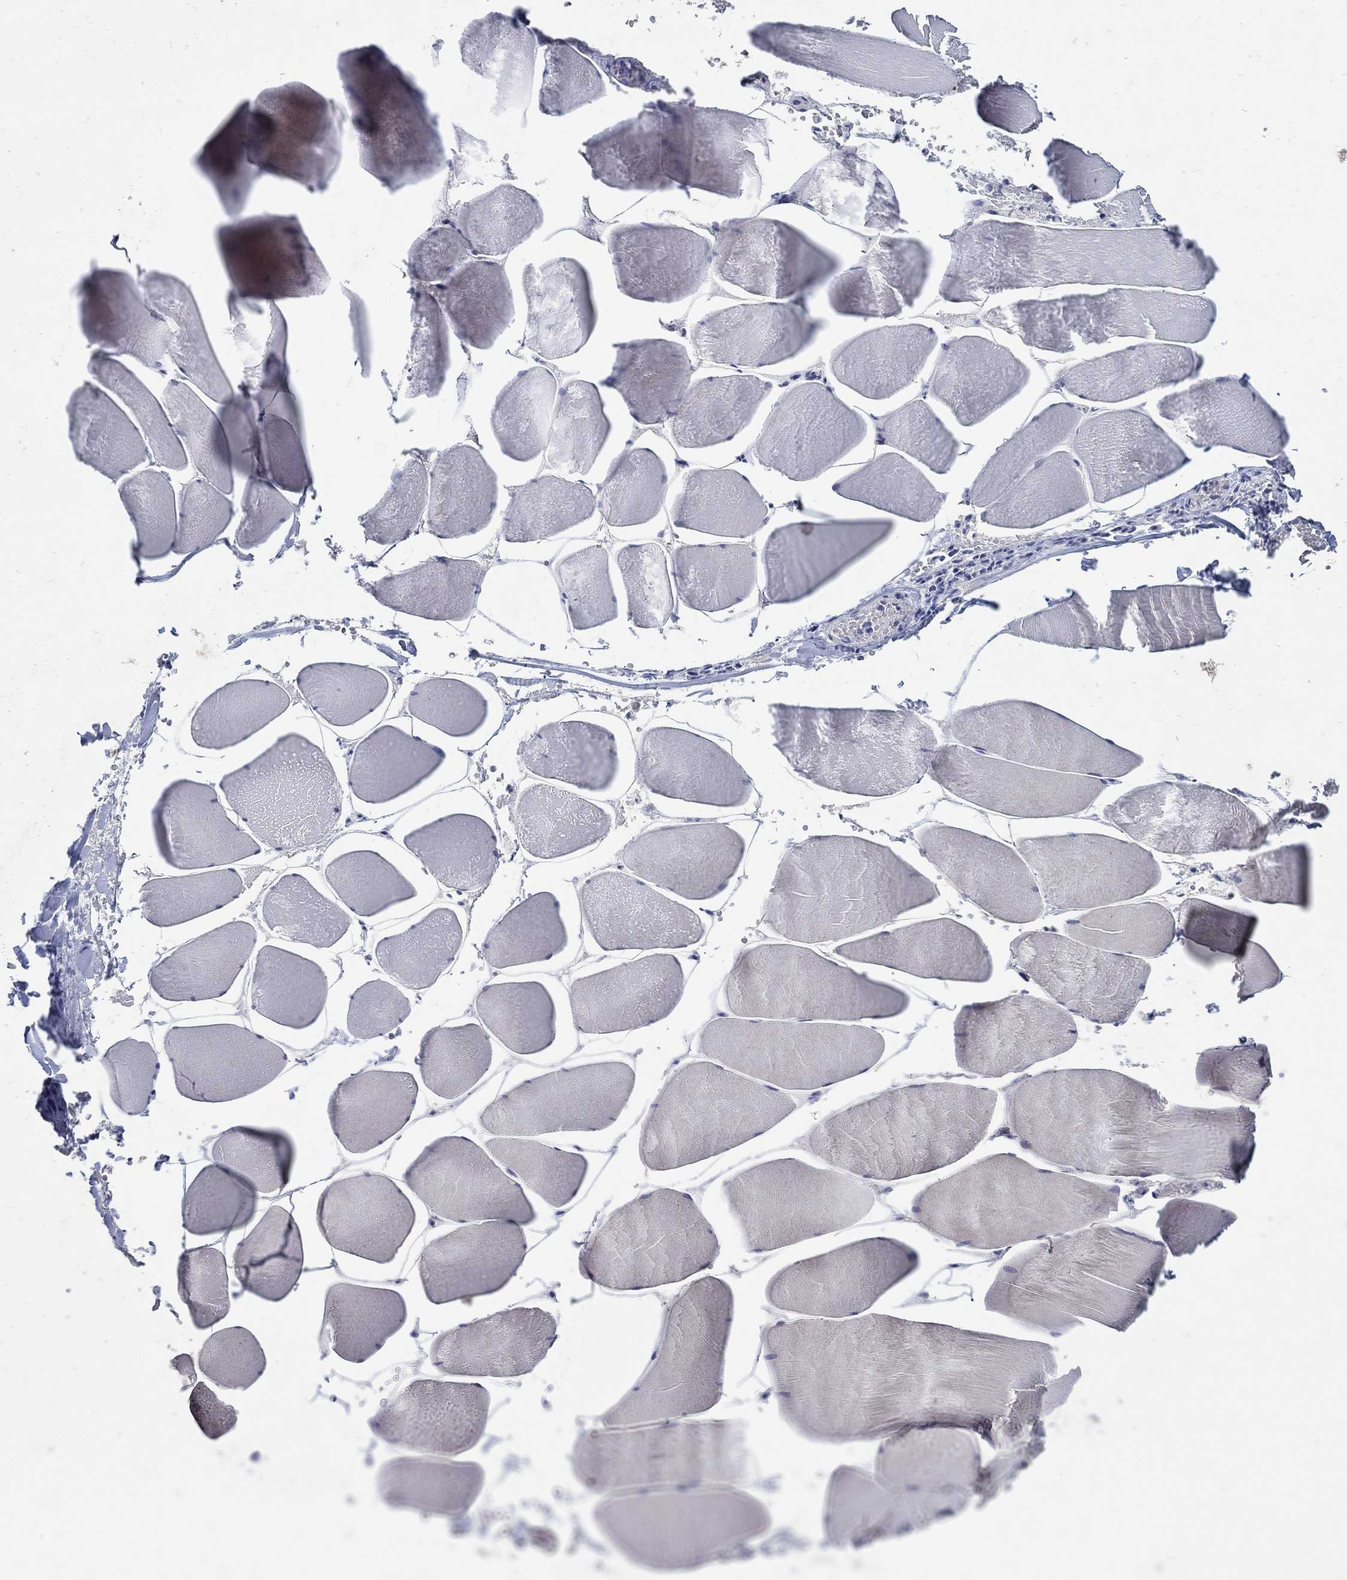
{"staining": {"intensity": "negative", "quantity": "none", "location": "none"}, "tissue": "skeletal muscle", "cell_type": "Myocytes", "image_type": "normal", "snomed": [{"axis": "morphology", "description": "Normal tissue, NOS"}, {"axis": "morphology", "description": "Malignant melanoma, Metastatic site"}, {"axis": "topography", "description": "Skeletal muscle"}], "caption": "The image exhibits no significant staining in myocytes of skeletal muscle.", "gene": "HMX2", "patient": {"sex": "male", "age": 50}}